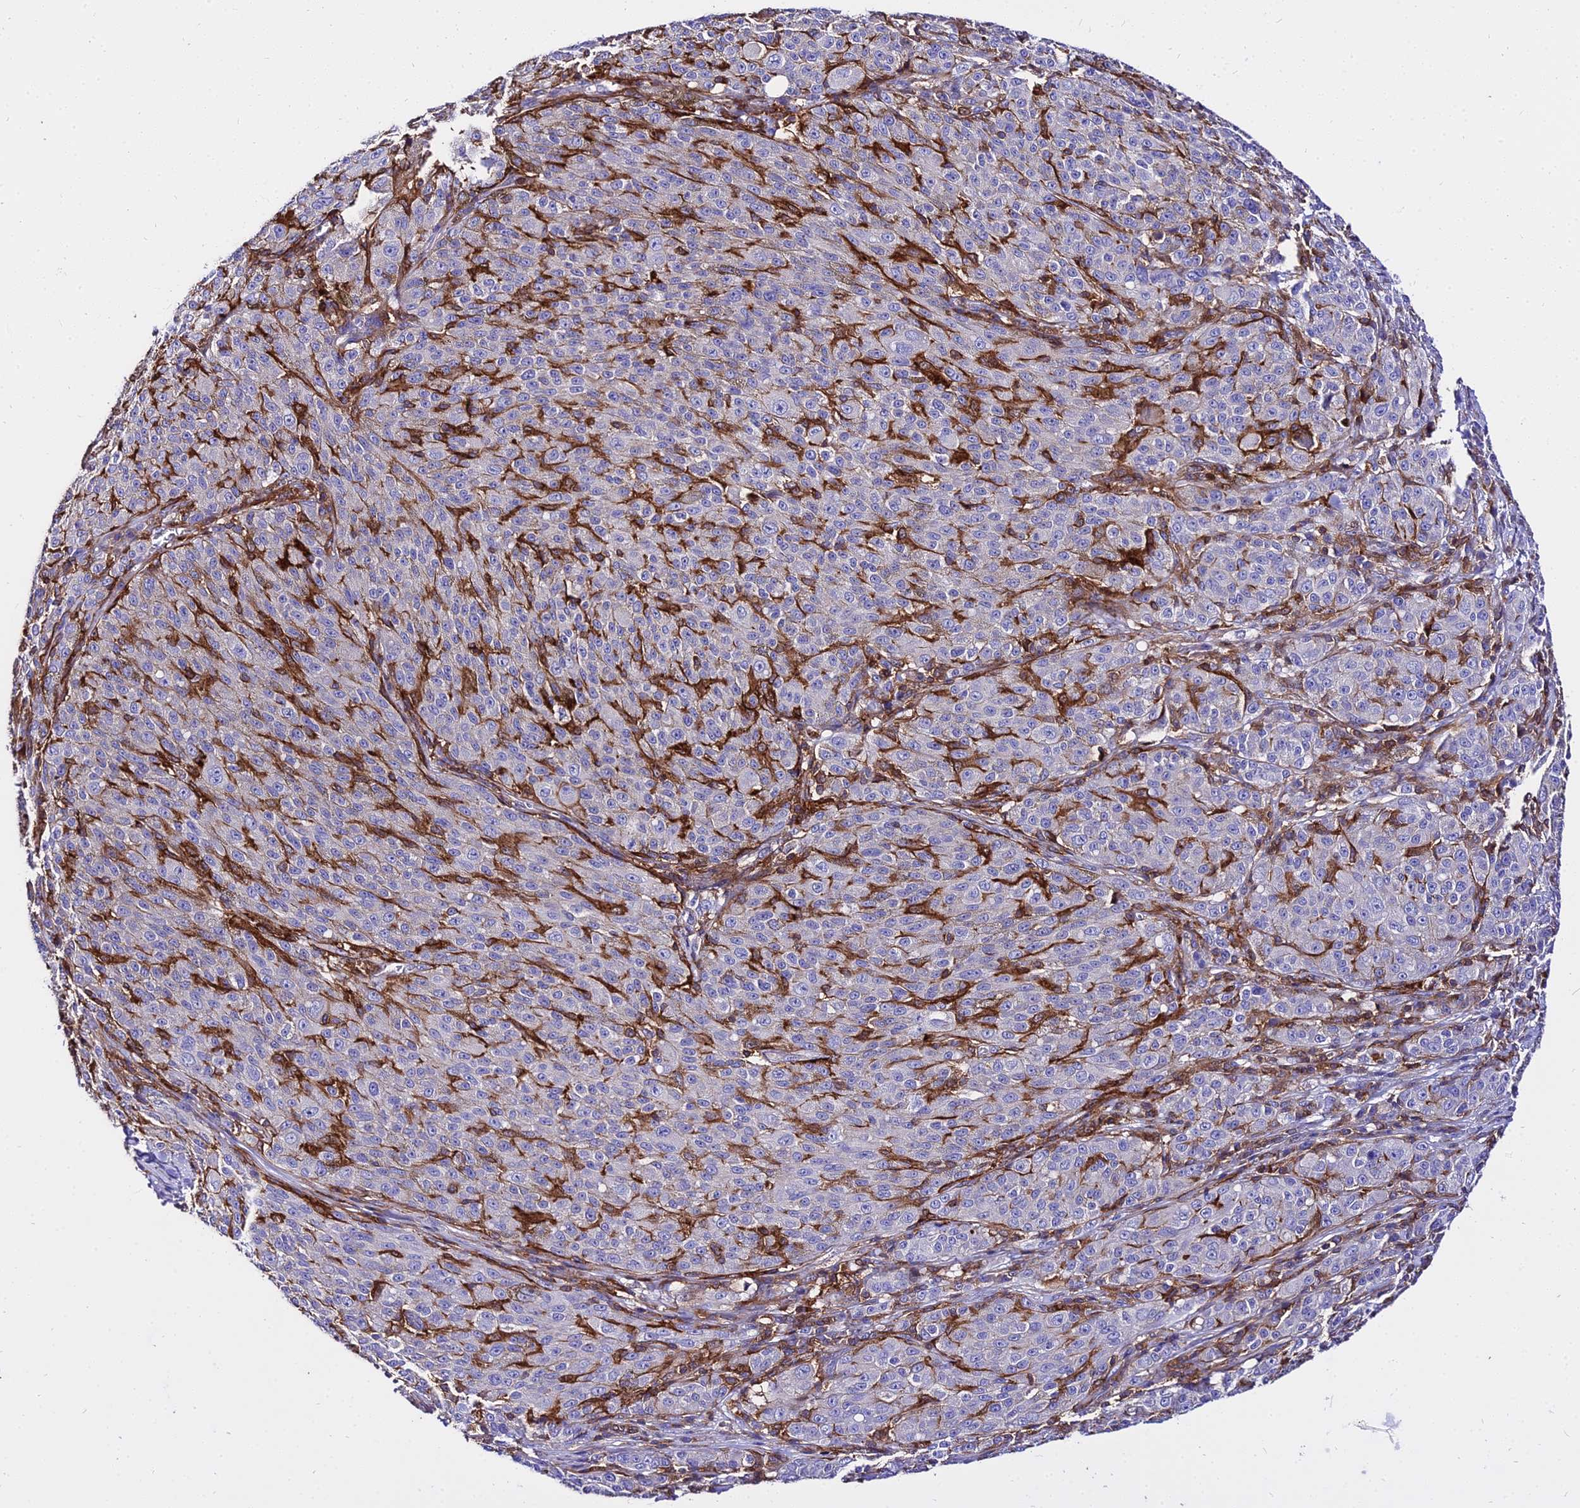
{"staining": {"intensity": "weak", "quantity": "<25%", "location": "cytoplasmic/membranous"}, "tissue": "melanoma", "cell_type": "Tumor cells", "image_type": "cancer", "snomed": [{"axis": "morphology", "description": "Malignant melanoma, NOS"}, {"axis": "topography", "description": "Skin"}], "caption": "Micrograph shows no significant protein expression in tumor cells of malignant melanoma.", "gene": "CSRP1", "patient": {"sex": "female", "age": 52}}